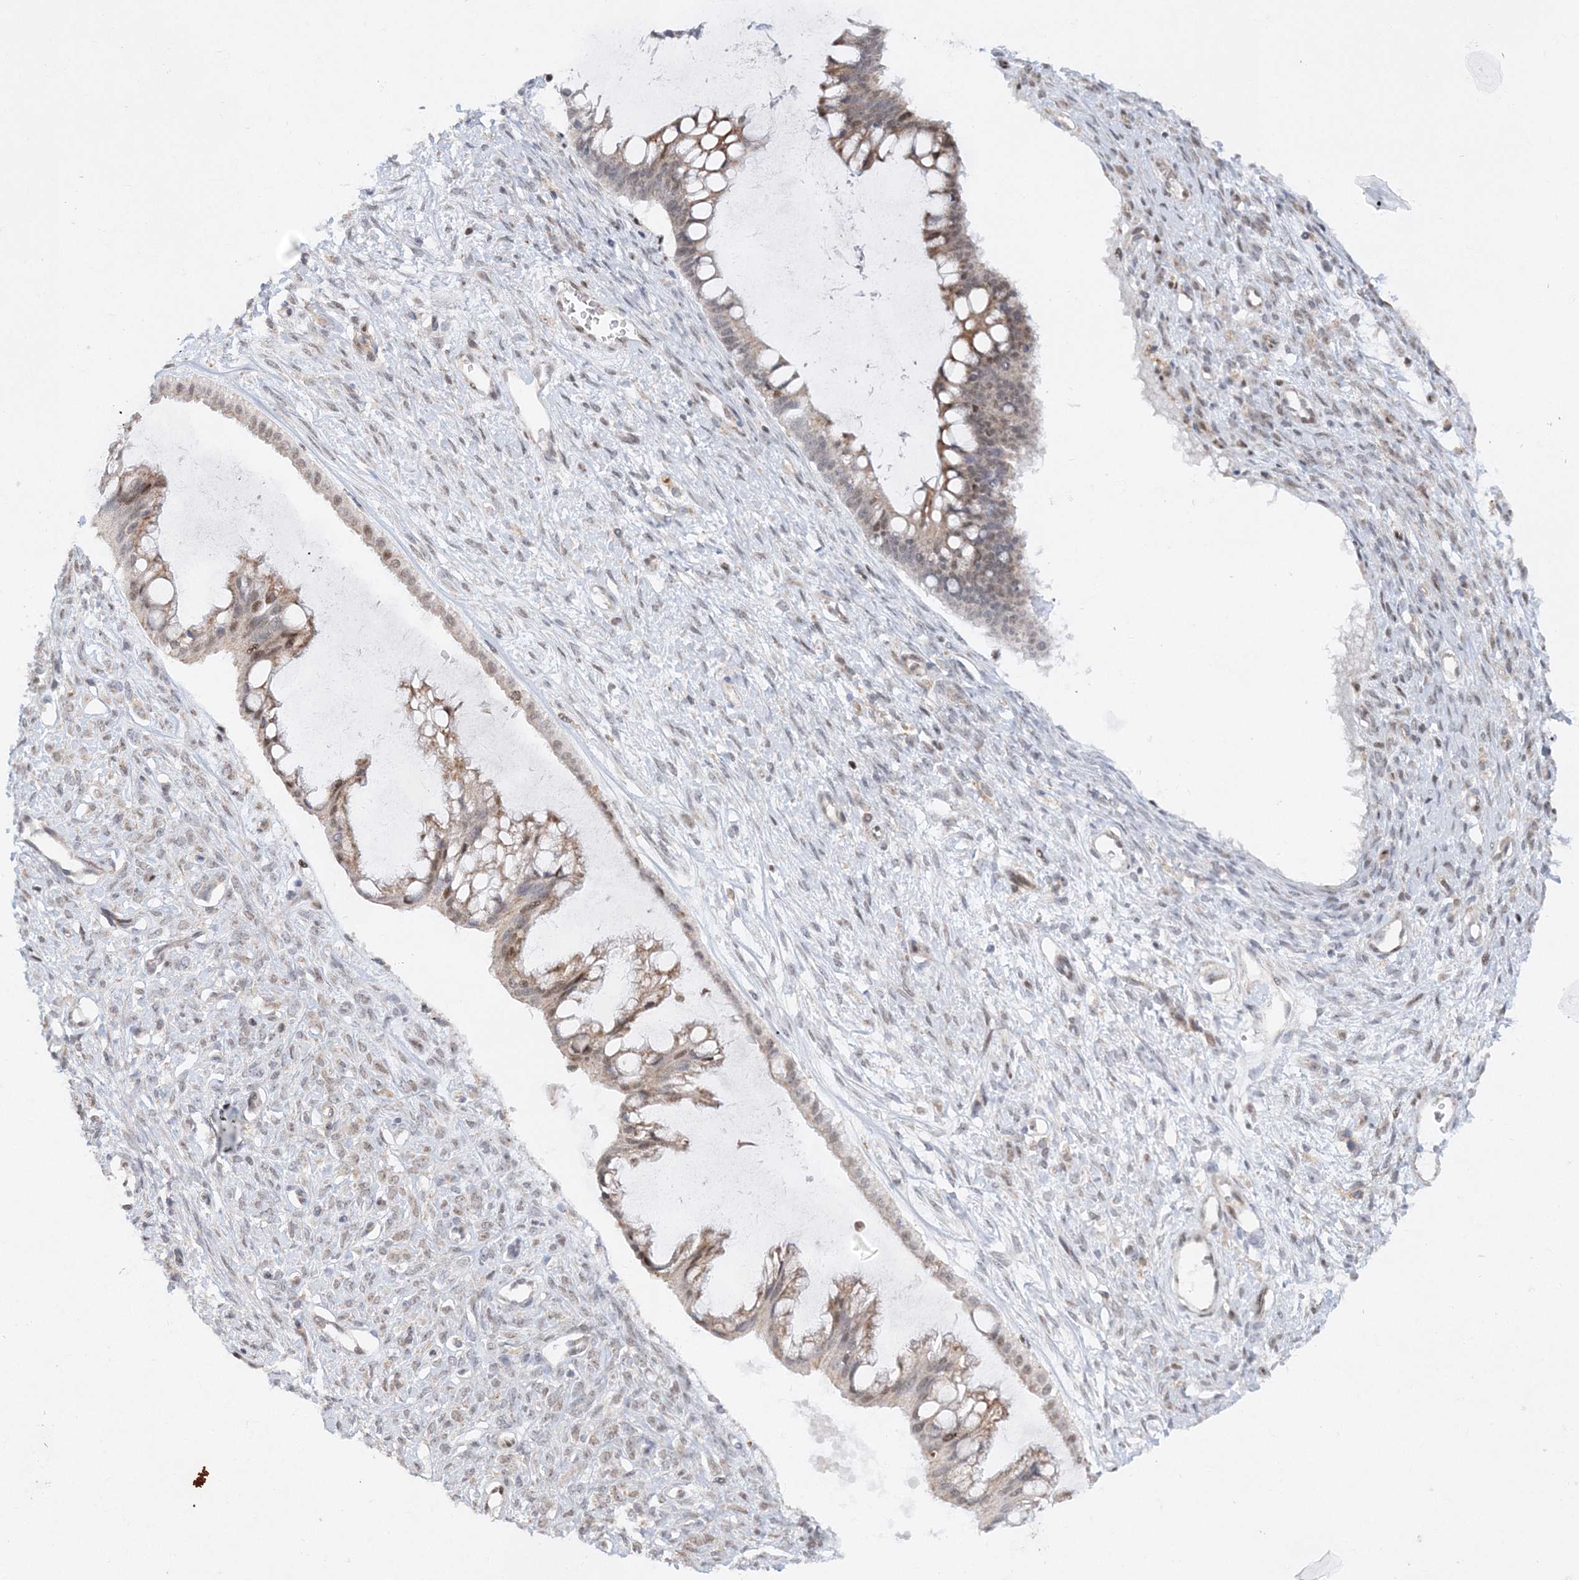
{"staining": {"intensity": "moderate", "quantity": "<25%", "location": "cytoplasmic/membranous,nuclear"}, "tissue": "ovarian cancer", "cell_type": "Tumor cells", "image_type": "cancer", "snomed": [{"axis": "morphology", "description": "Cystadenocarcinoma, mucinous, NOS"}, {"axis": "topography", "description": "Ovary"}], "caption": "Mucinous cystadenocarcinoma (ovarian) tissue shows moderate cytoplasmic/membranous and nuclear positivity in about <25% of tumor cells, visualized by immunohistochemistry.", "gene": "RAB11FIP2", "patient": {"sex": "female", "age": 73}}